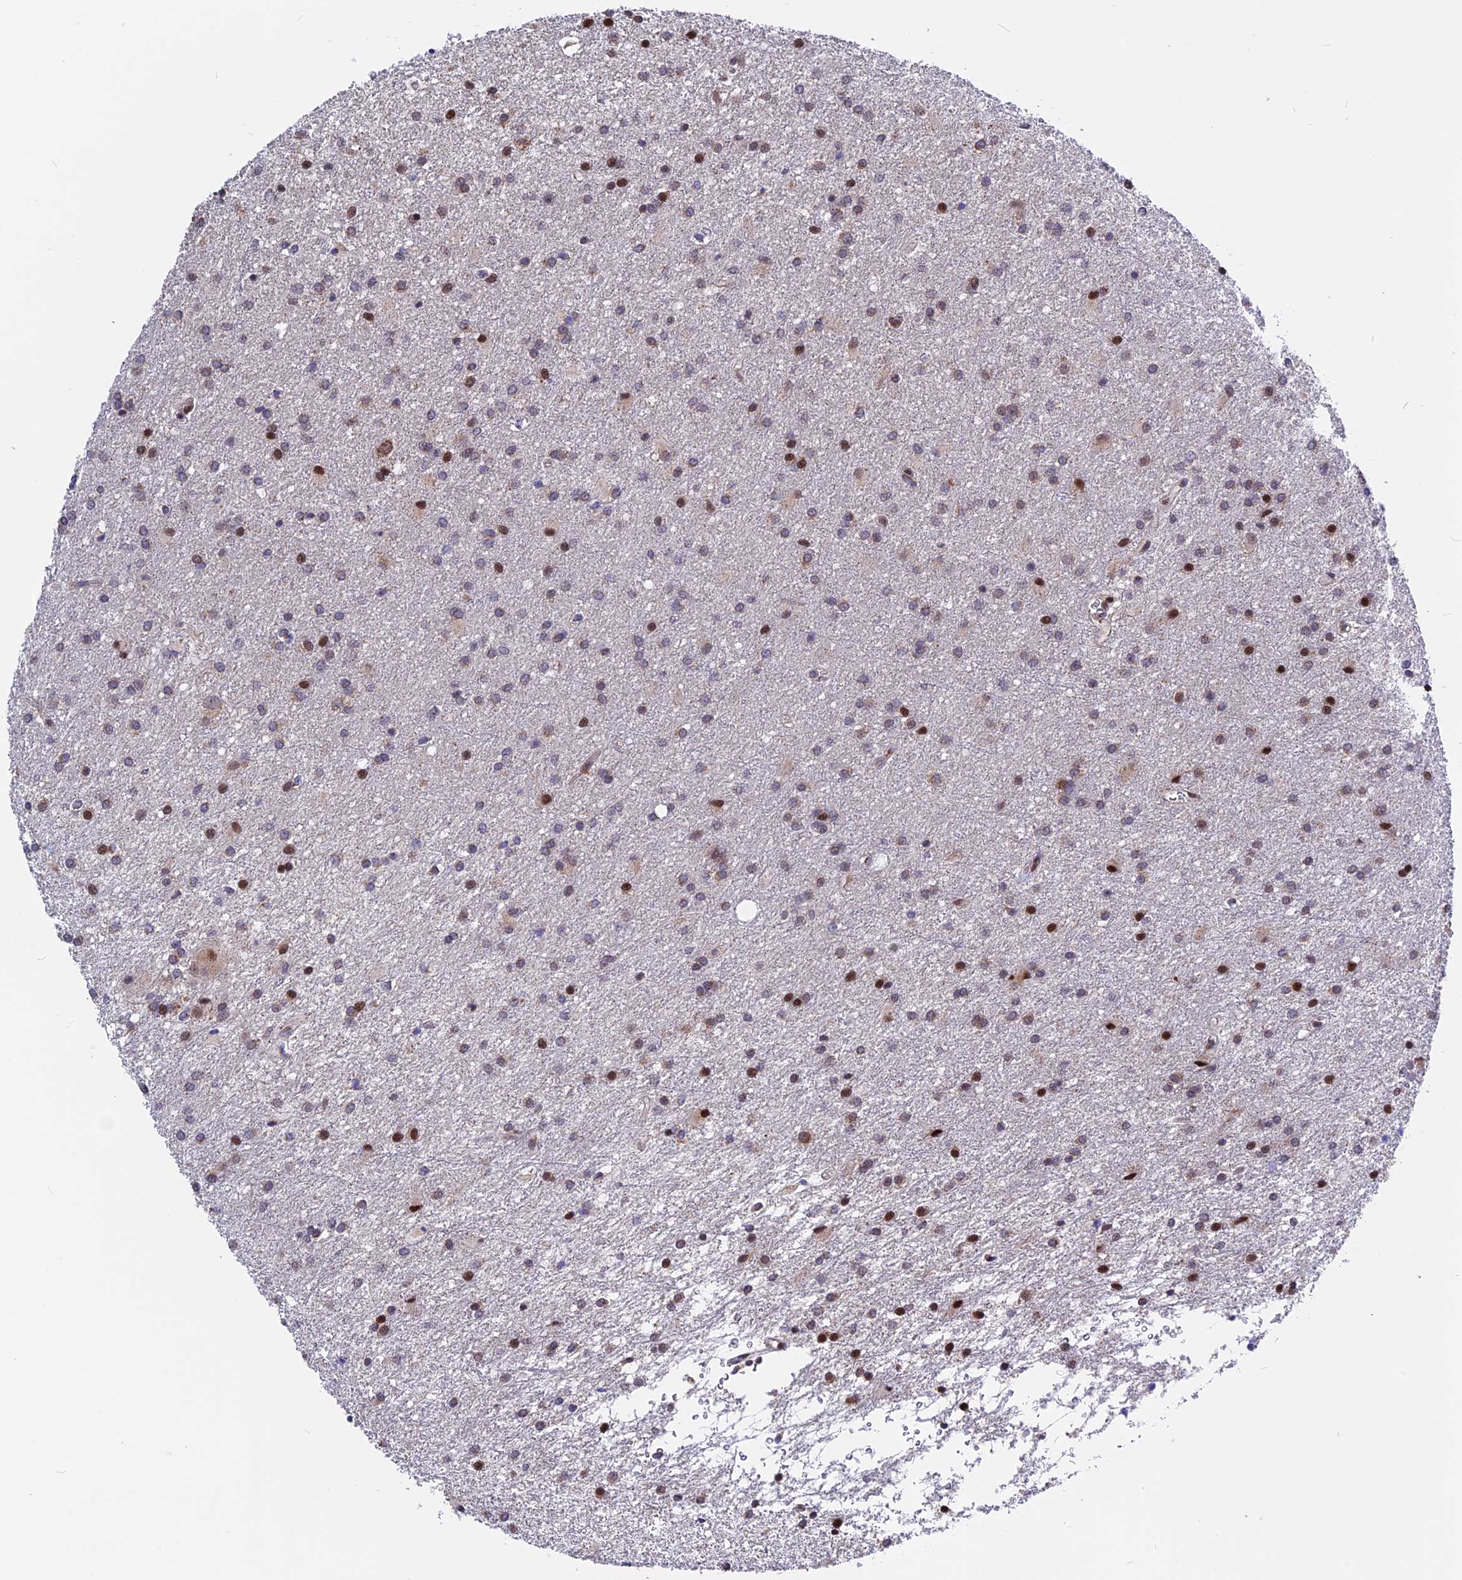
{"staining": {"intensity": "strong", "quantity": "25%-75%", "location": "nuclear"}, "tissue": "glioma", "cell_type": "Tumor cells", "image_type": "cancer", "snomed": [{"axis": "morphology", "description": "Glioma, malignant, High grade"}, {"axis": "topography", "description": "Brain"}], "caption": "Protein expression analysis of human glioma reveals strong nuclear staining in about 25%-75% of tumor cells.", "gene": "FAM174C", "patient": {"sex": "female", "age": 50}}